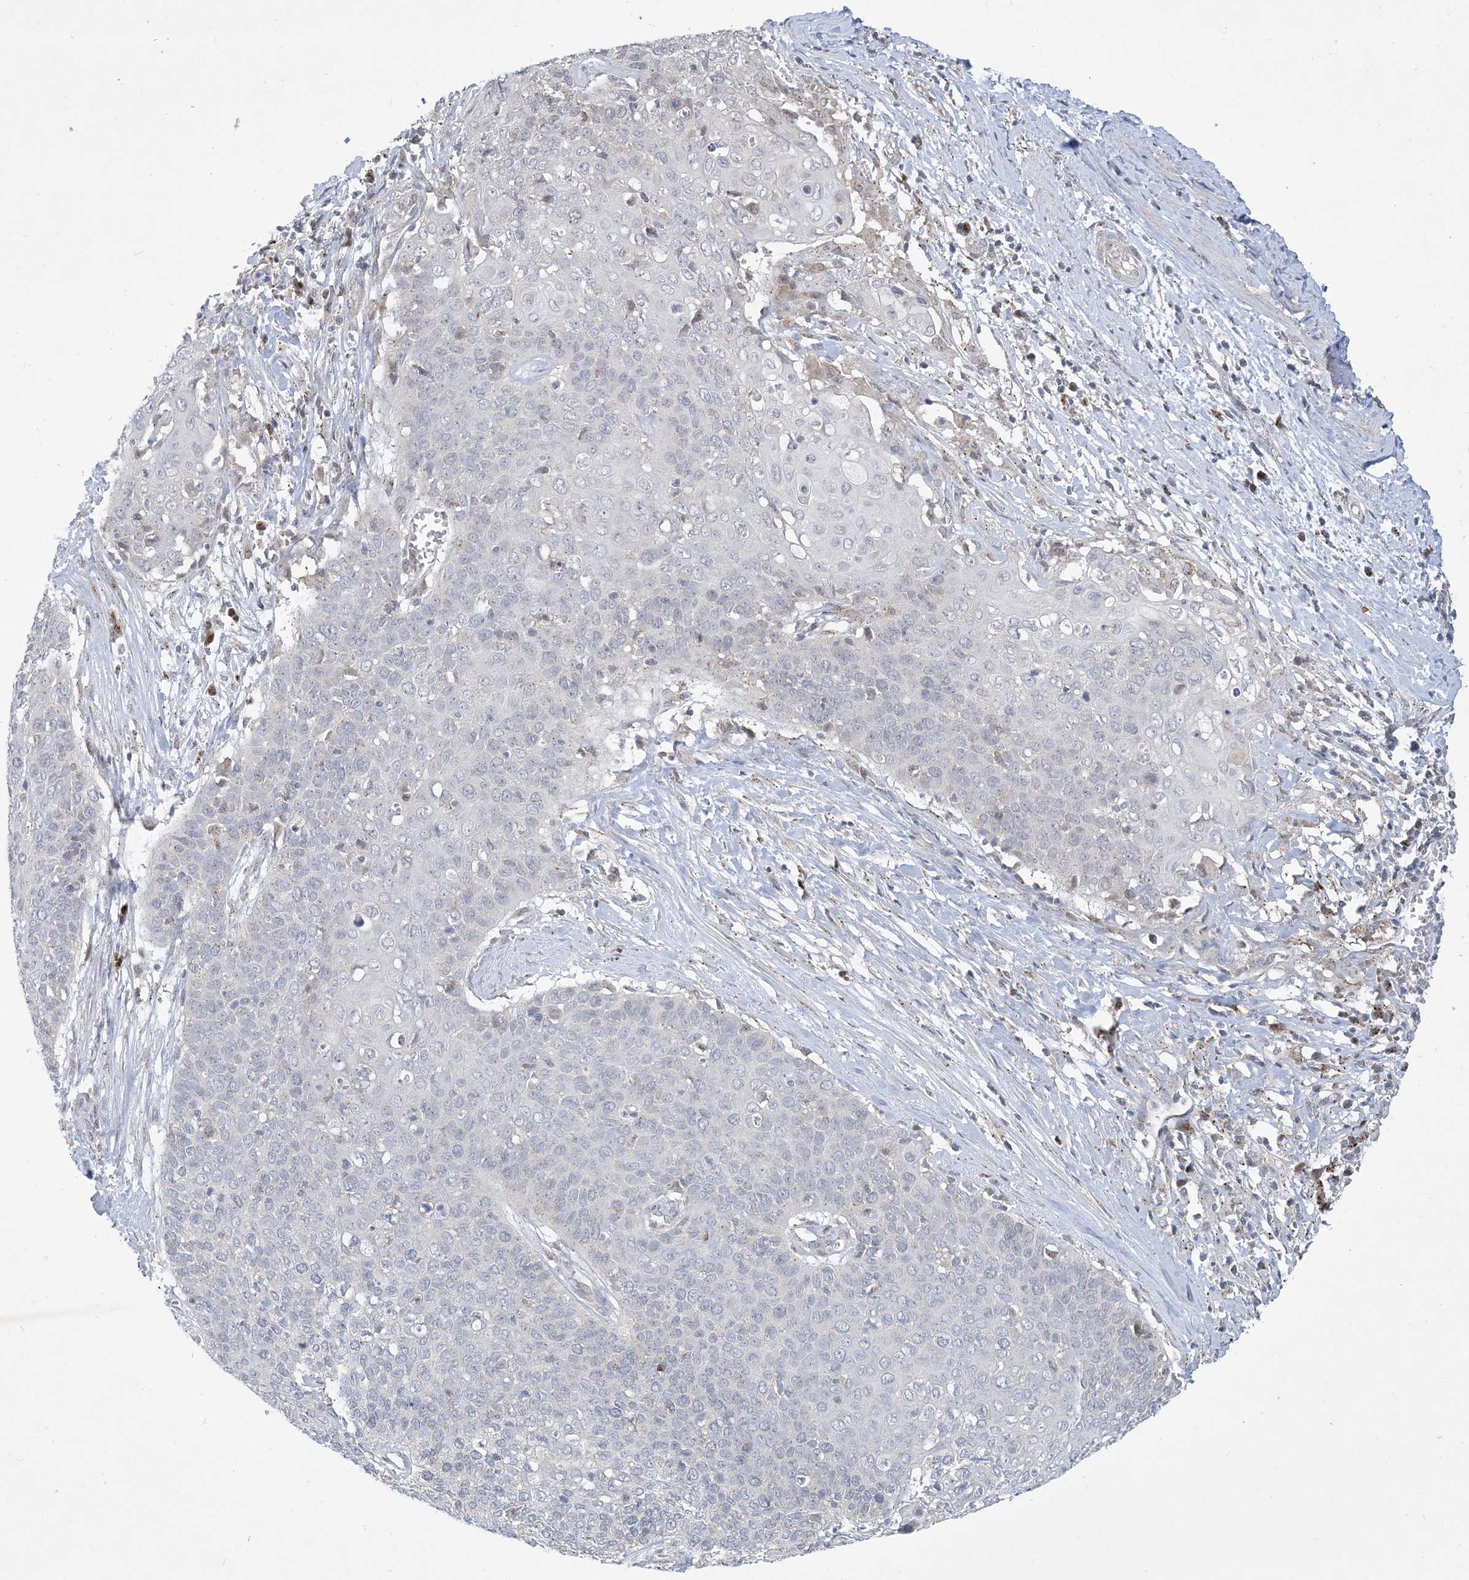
{"staining": {"intensity": "negative", "quantity": "none", "location": "none"}, "tissue": "cervical cancer", "cell_type": "Tumor cells", "image_type": "cancer", "snomed": [{"axis": "morphology", "description": "Squamous cell carcinoma, NOS"}, {"axis": "topography", "description": "Cervix"}], "caption": "Image shows no protein expression in tumor cells of cervical cancer (squamous cell carcinoma) tissue.", "gene": "CCDC14", "patient": {"sex": "female", "age": 39}}